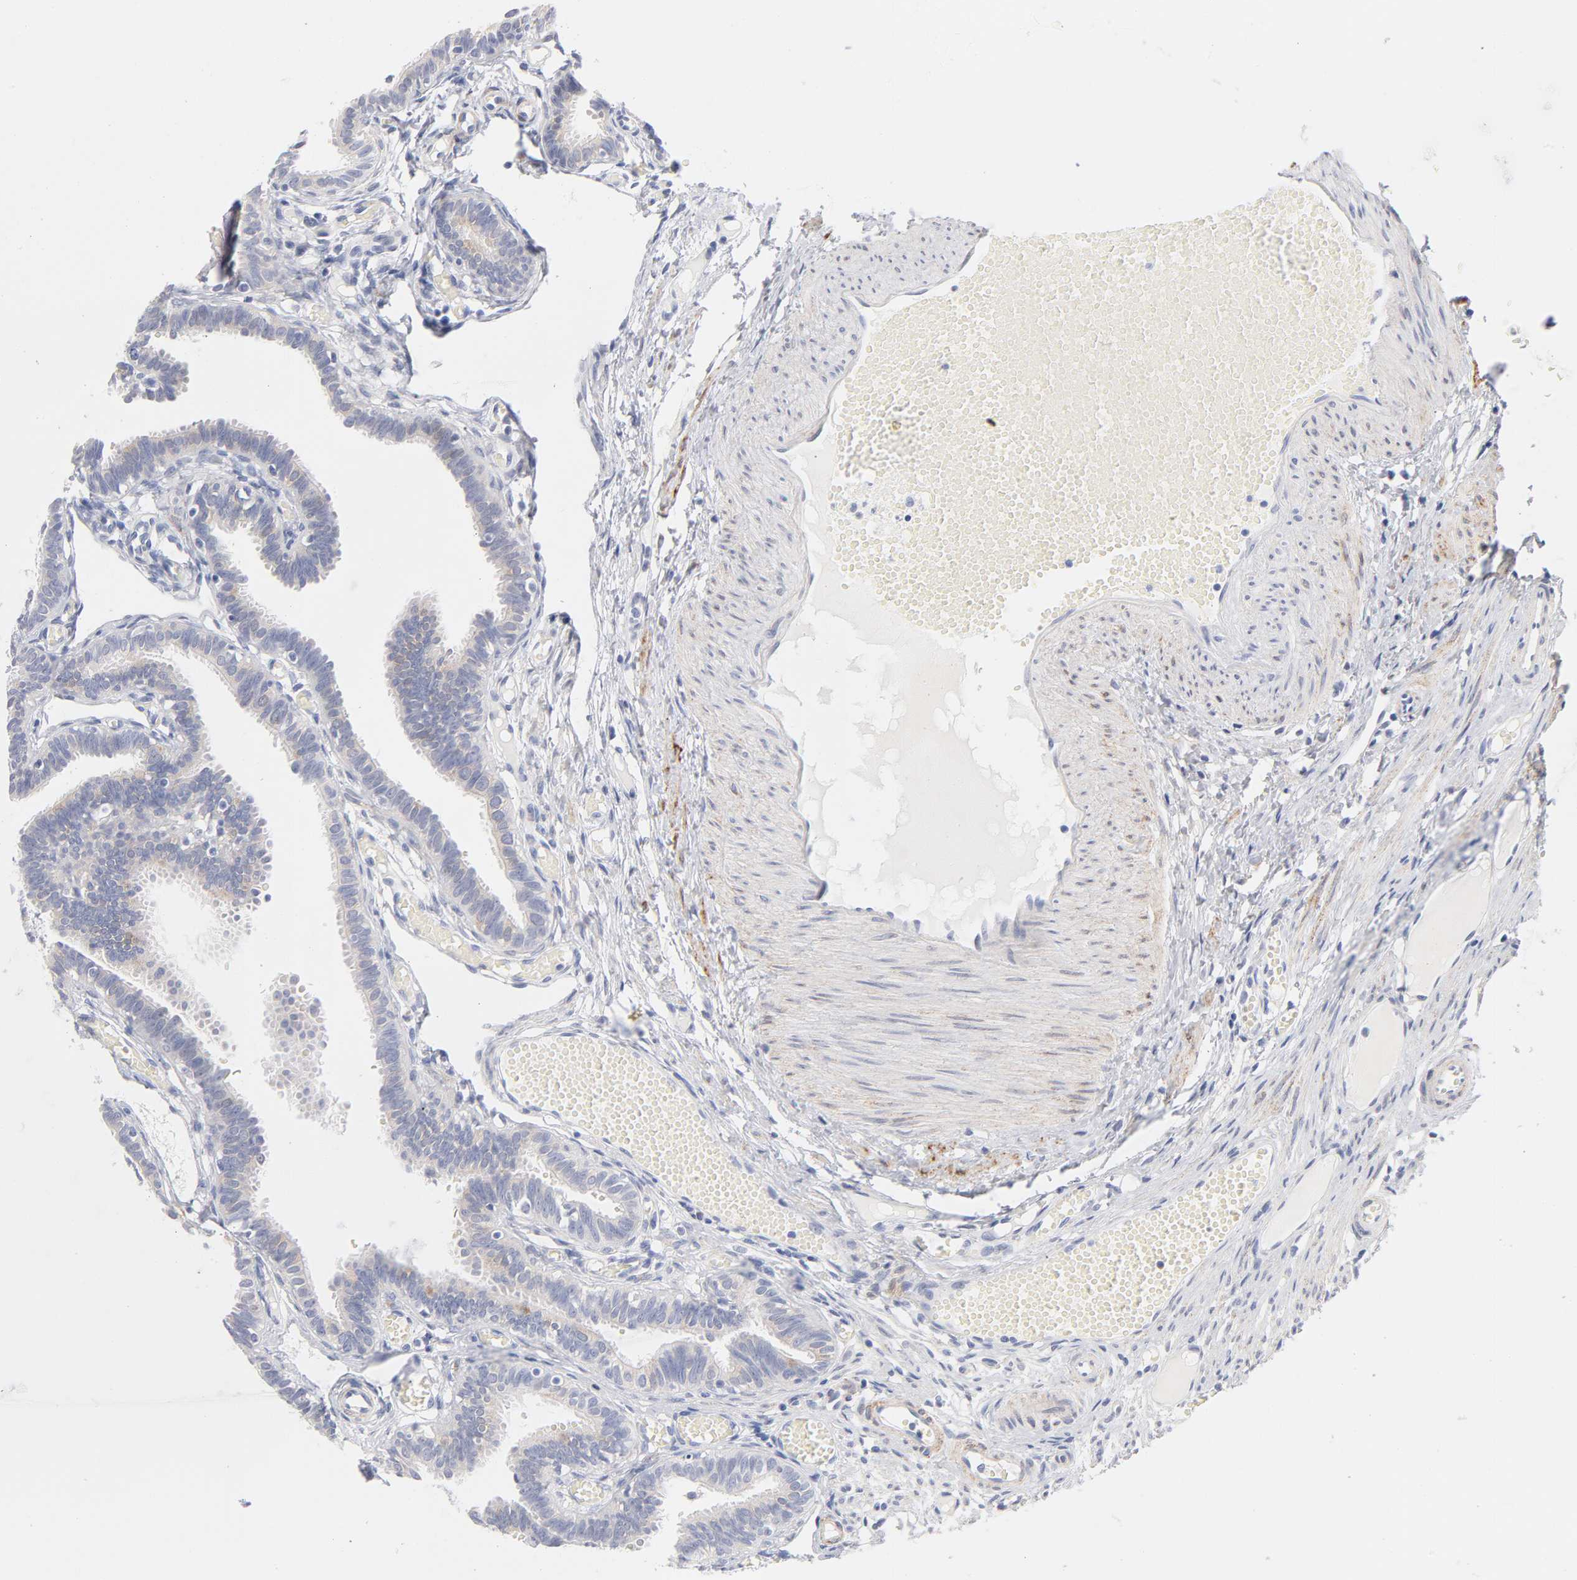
{"staining": {"intensity": "weak", "quantity": "25%-75%", "location": "cytoplasmic/membranous"}, "tissue": "fallopian tube", "cell_type": "Glandular cells", "image_type": "normal", "snomed": [{"axis": "morphology", "description": "Normal tissue, NOS"}, {"axis": "topography", "description": "Fallopian tube"}], "caption": "Protein analysis of benign fallopian tube displays weak cytoplasmic/membranous expression in about 25%-75% of glandular cells. (DAB IHC, brown staining for protein, blue staining for nuclei).", "gene": "MID1", "patient": {"sex": "female", "age": 29}}